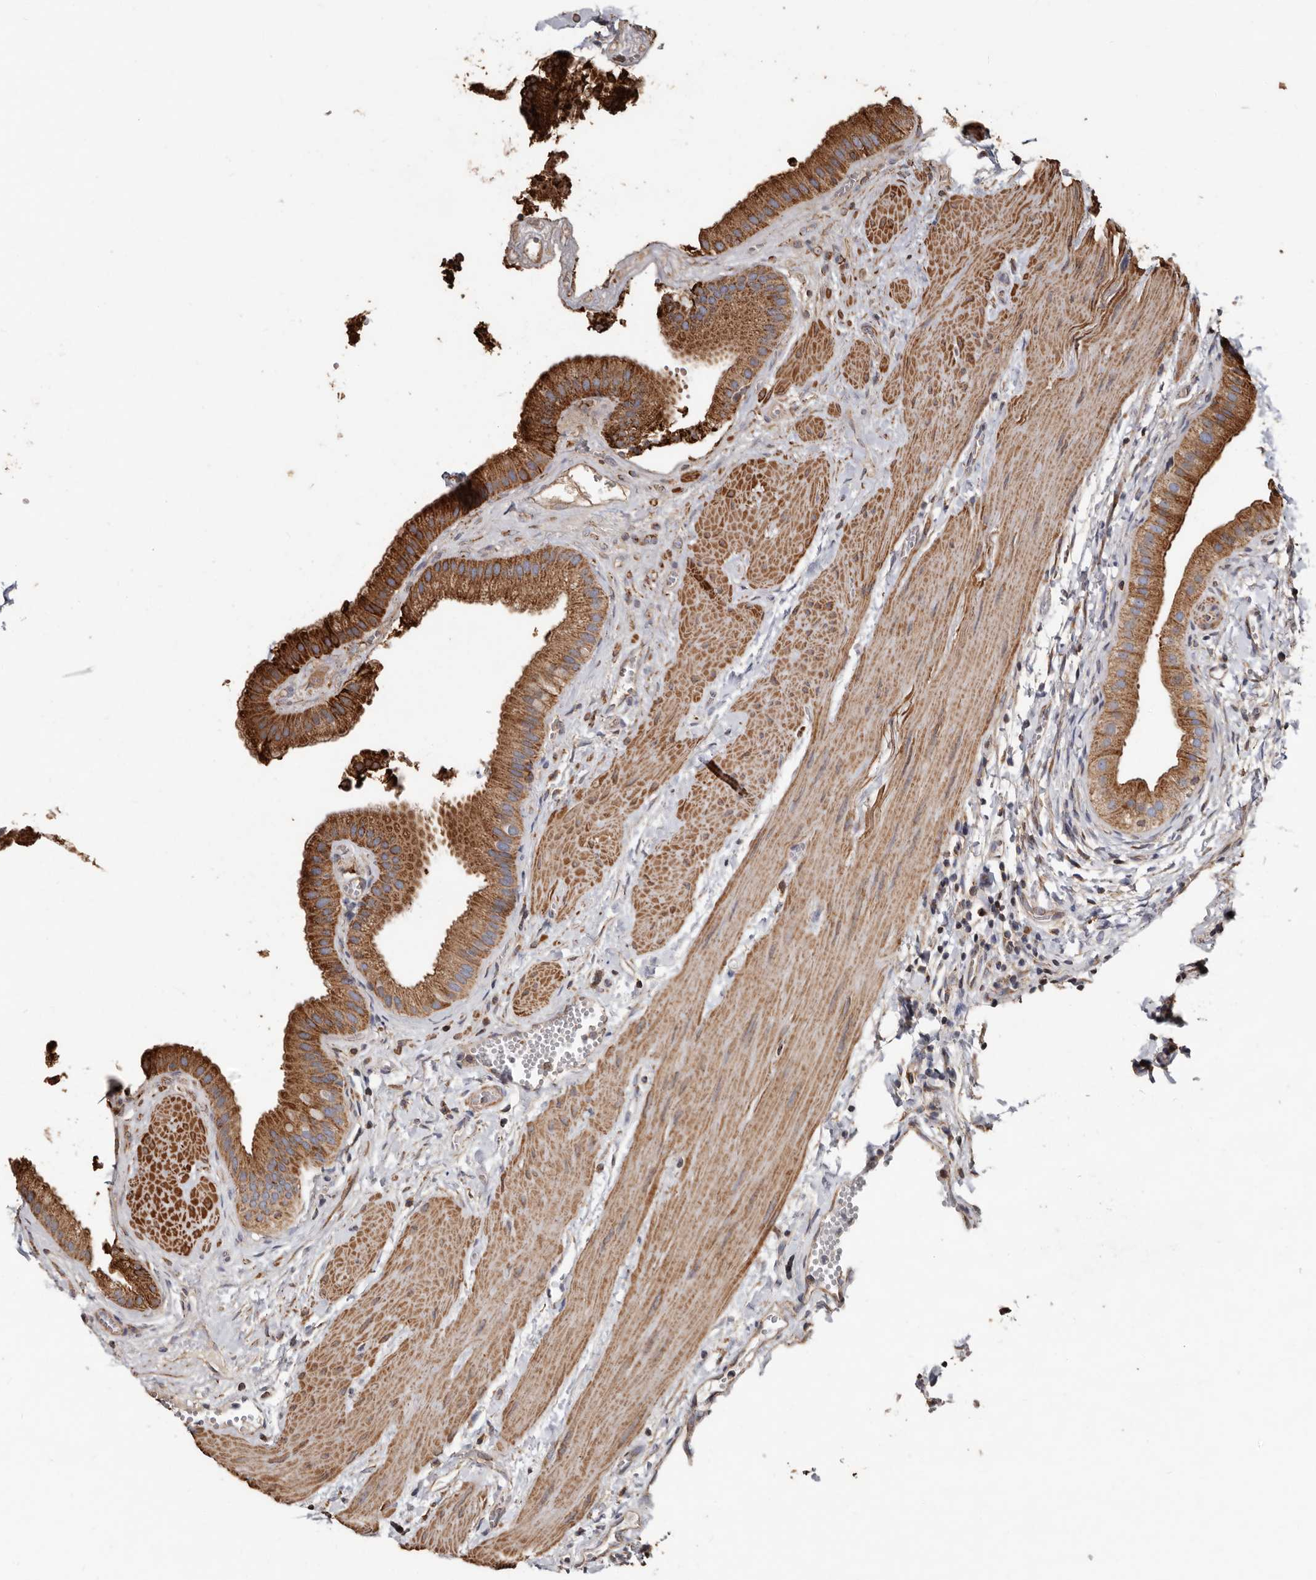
{"staining": {"intensity": "strong", "quantity": ">75%", "location": "cytoplasmic/membranous"}, "tissue": "gallbladder", "cell_type": "Glandular cells", "image_type": "normal", "snomed": [{"axis": "morphology", "description": "Normal tissue, NOS"}, {"axis": "topography", "description": "Gallbladder"}], "caption": "Immunohistochemistry of benign human gallbladder demonstrates high levels of strong cytoplasmic/membranous positivity in about >75% of glandular cells.", "gene": "OSGIN2", "patient": {"sex": "male", "age": 55}}